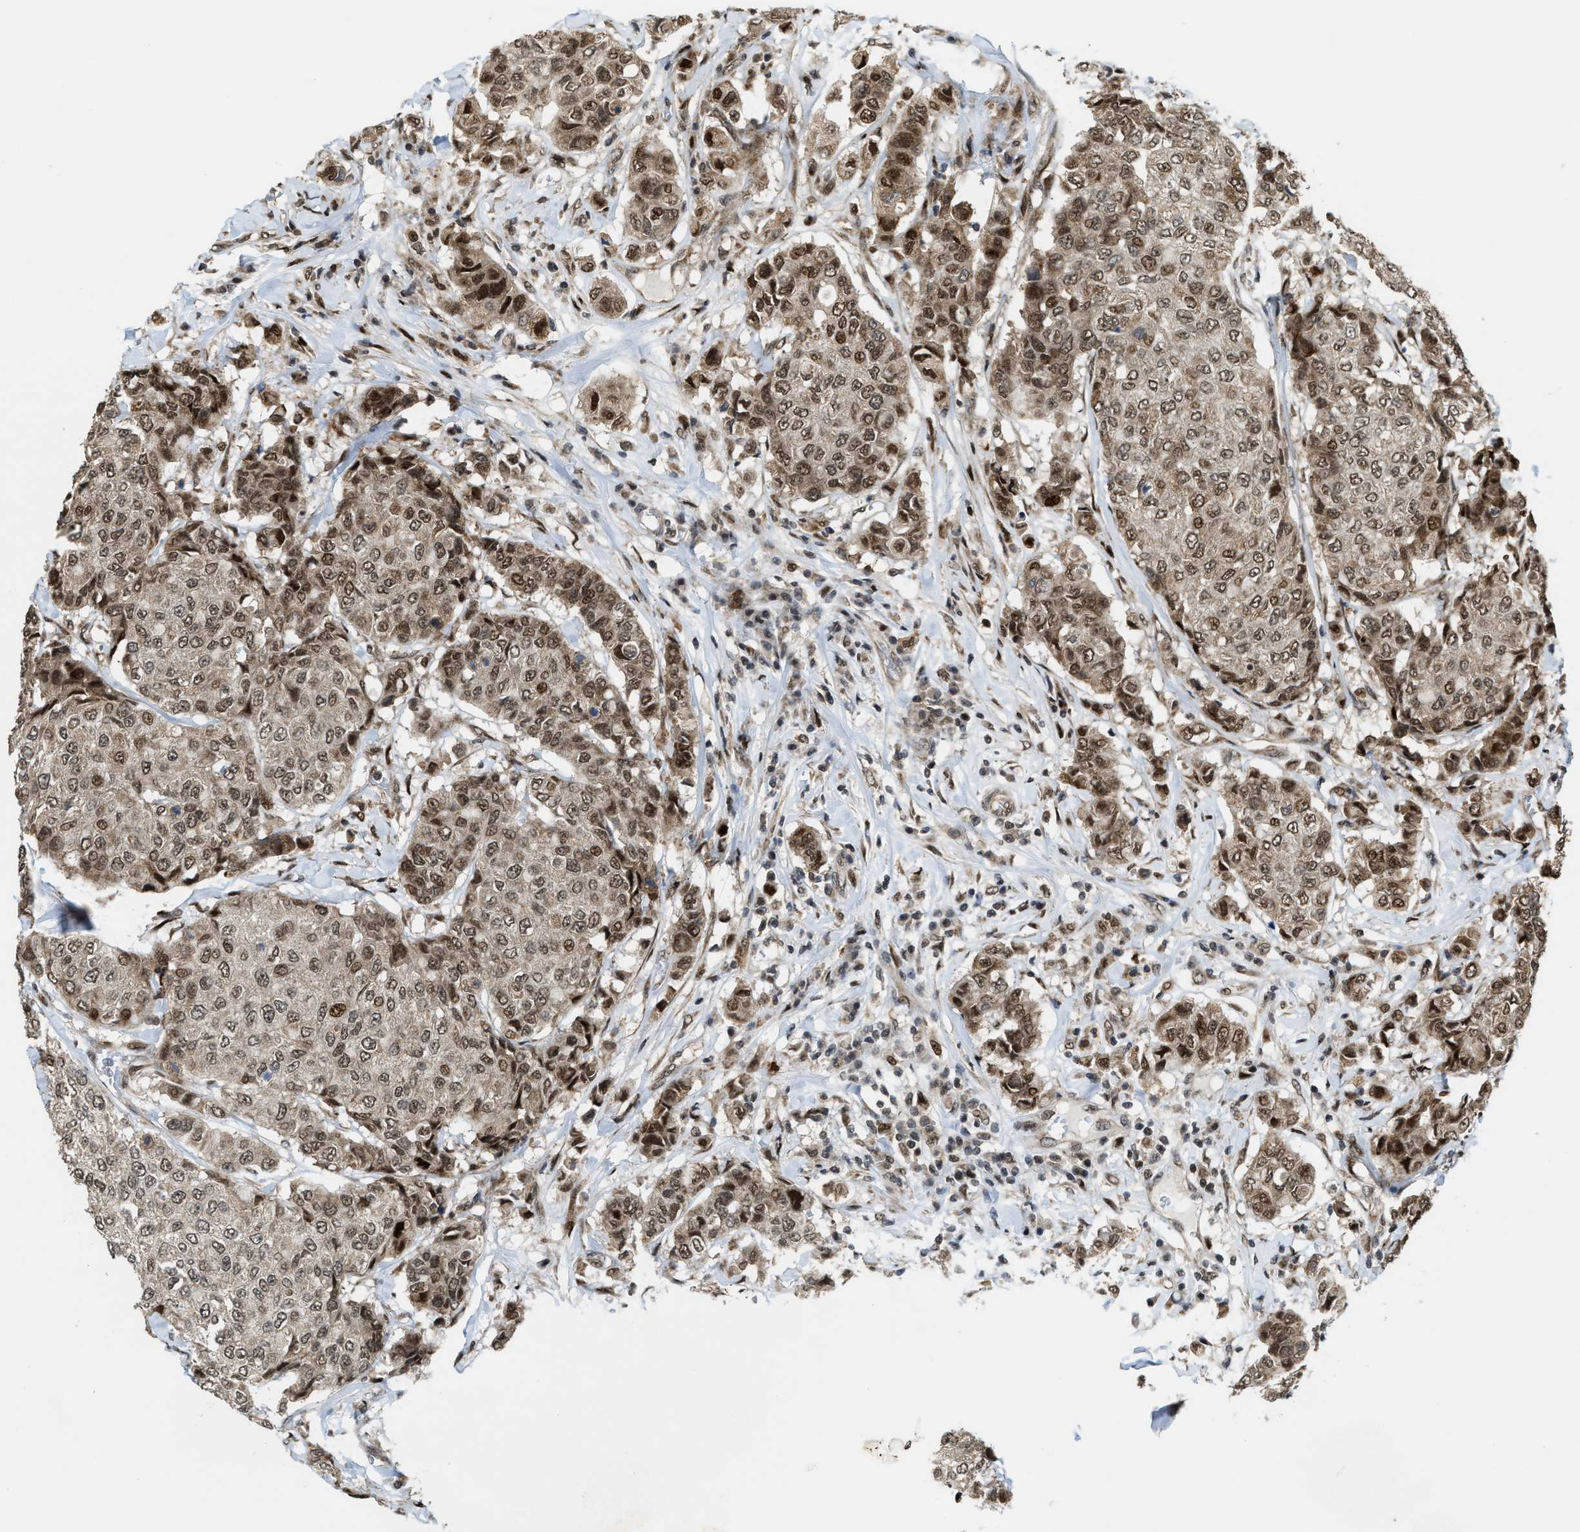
{"staining": {"intensity": "moderate", "quantity": ">75%", "location": "cytoplasmic/membranous,nuclear"}, "tissue": "breast cancer", "cell_type": "Tumor cells", "image_type": "cancer", "snomed": [{"axis": "morphology", "description": "Duct carcinoma"}, {"axis": "topography", "description": "Breast"}], "caption": "A histopathology image of intraductal carcinoma (breast) stained for a protein displays moderate cytoplasmic/membranous and nuclear brown staining in tumor cells.", "gene": "ZNF250", "patient": {"sex": "female", "age": 27}}